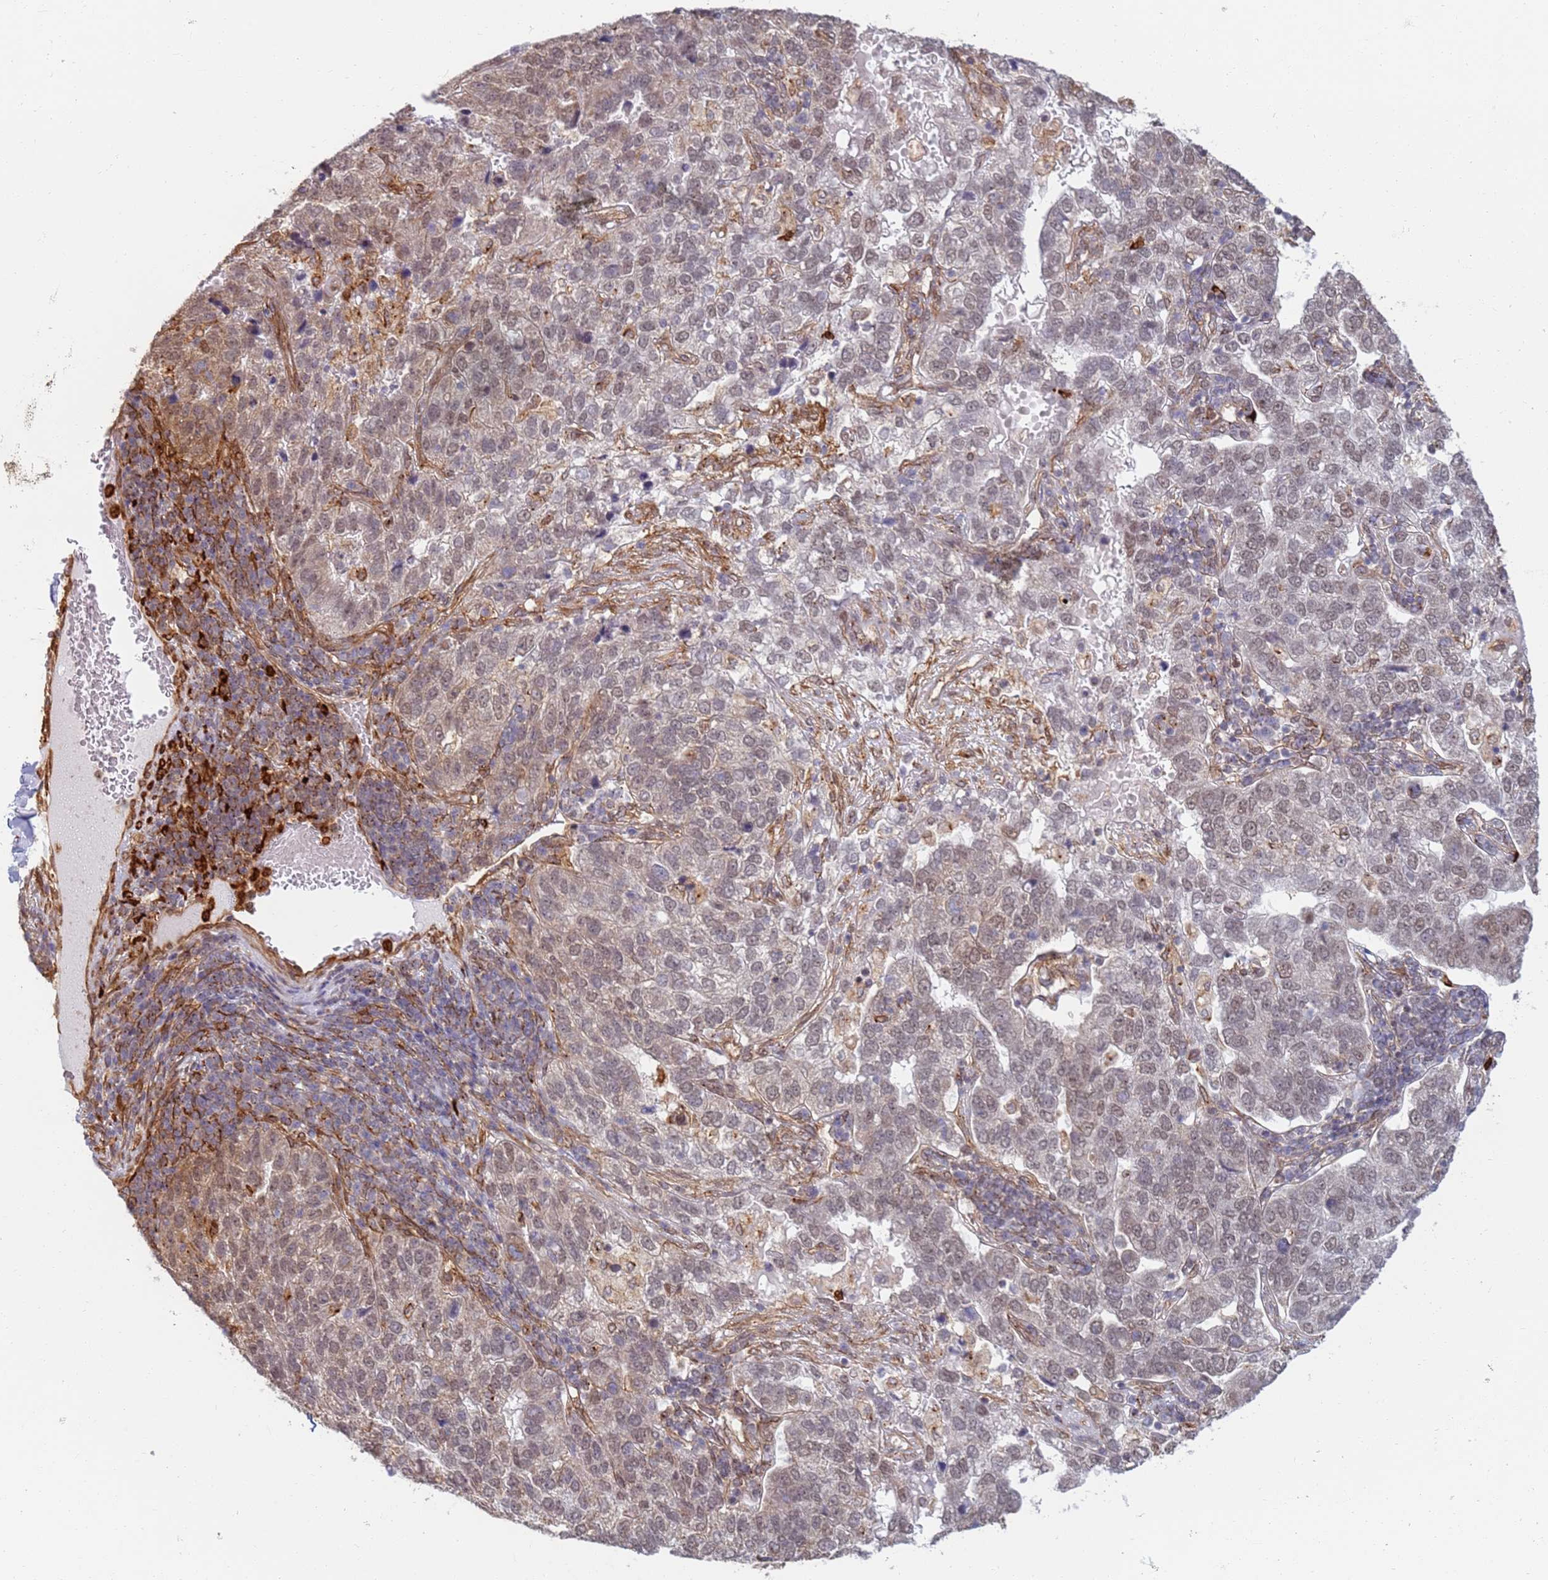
{"staining": {"intensity": "weak", "quantity": "25%-75%", "location": "cytoplasmic/membranous,nuclear"}, "tissue": "pancreatic cancer", "cell_type": "Tumor cells", "image_type": "cancer", "snomed": [{"axis": "morphology", "description": "Adenocarcinoma, NOS"}, {"axis": "topography", "description": "Pancreas"}], "caption": "The immunohistochemical stain highlights weak cytoplasmic/membranous and nuclear expression in tumor cells of pancreatic cancer tissue.", "gene": "CEP170", "patient": {"sex": "female", "age": 61}}